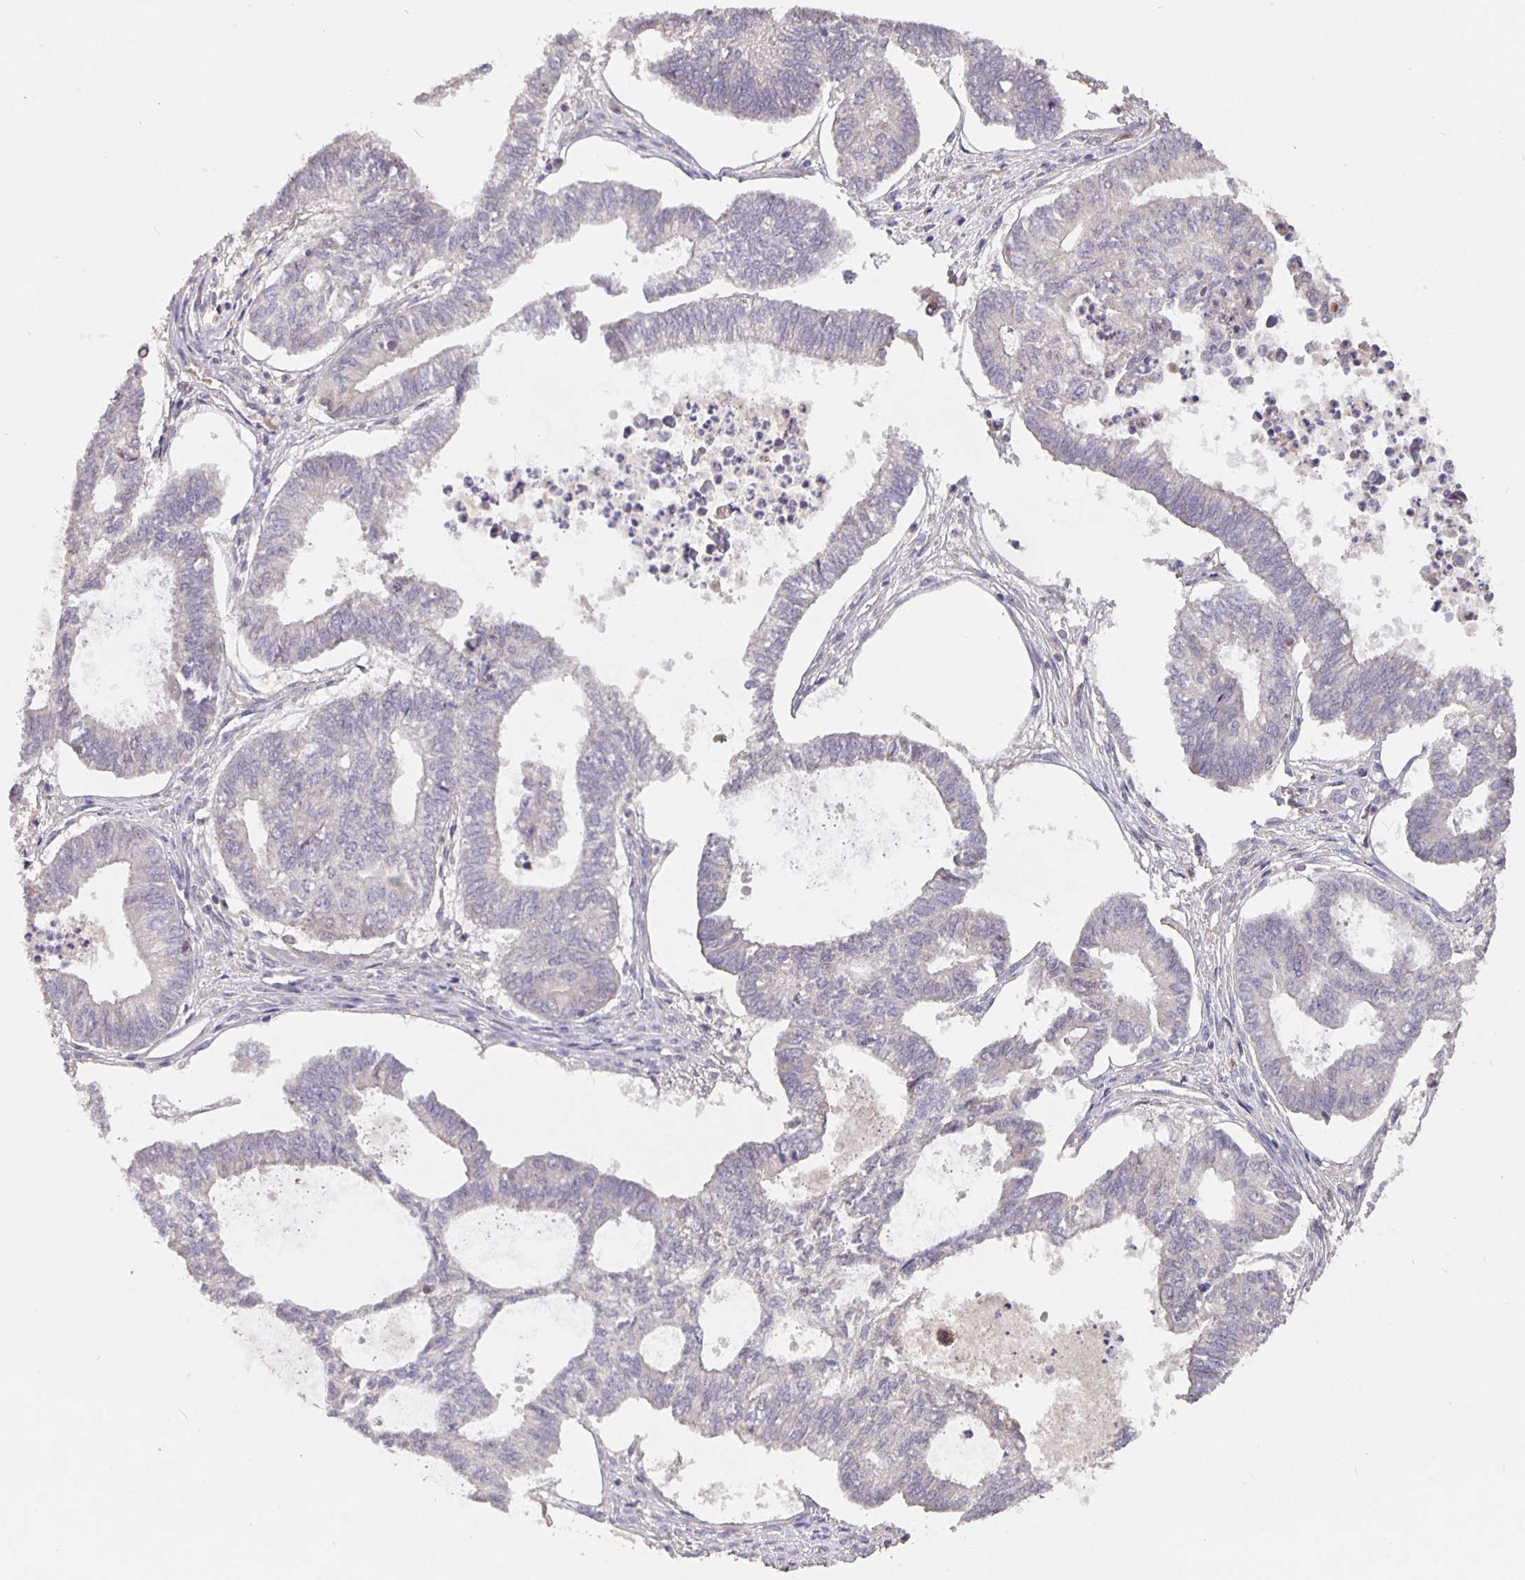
{"staining": {"intensity": "negative", "quantity": "none", "location": "none"}, "tissue": "ovarian cancer", "cell_type": "Tumor cells", "image_type": "cancer", "snomed": [{"axis": "morphology", "description": "Carcinoma, endometroid"}, {"axis": "topography", "description": "Ovary"}], "caption": "This is an IHC micrograph of human ovarian cancer. There is no positivity in tumor cells.", "gene": "NOG", "patient": {"sex": "female", "age": 64}}